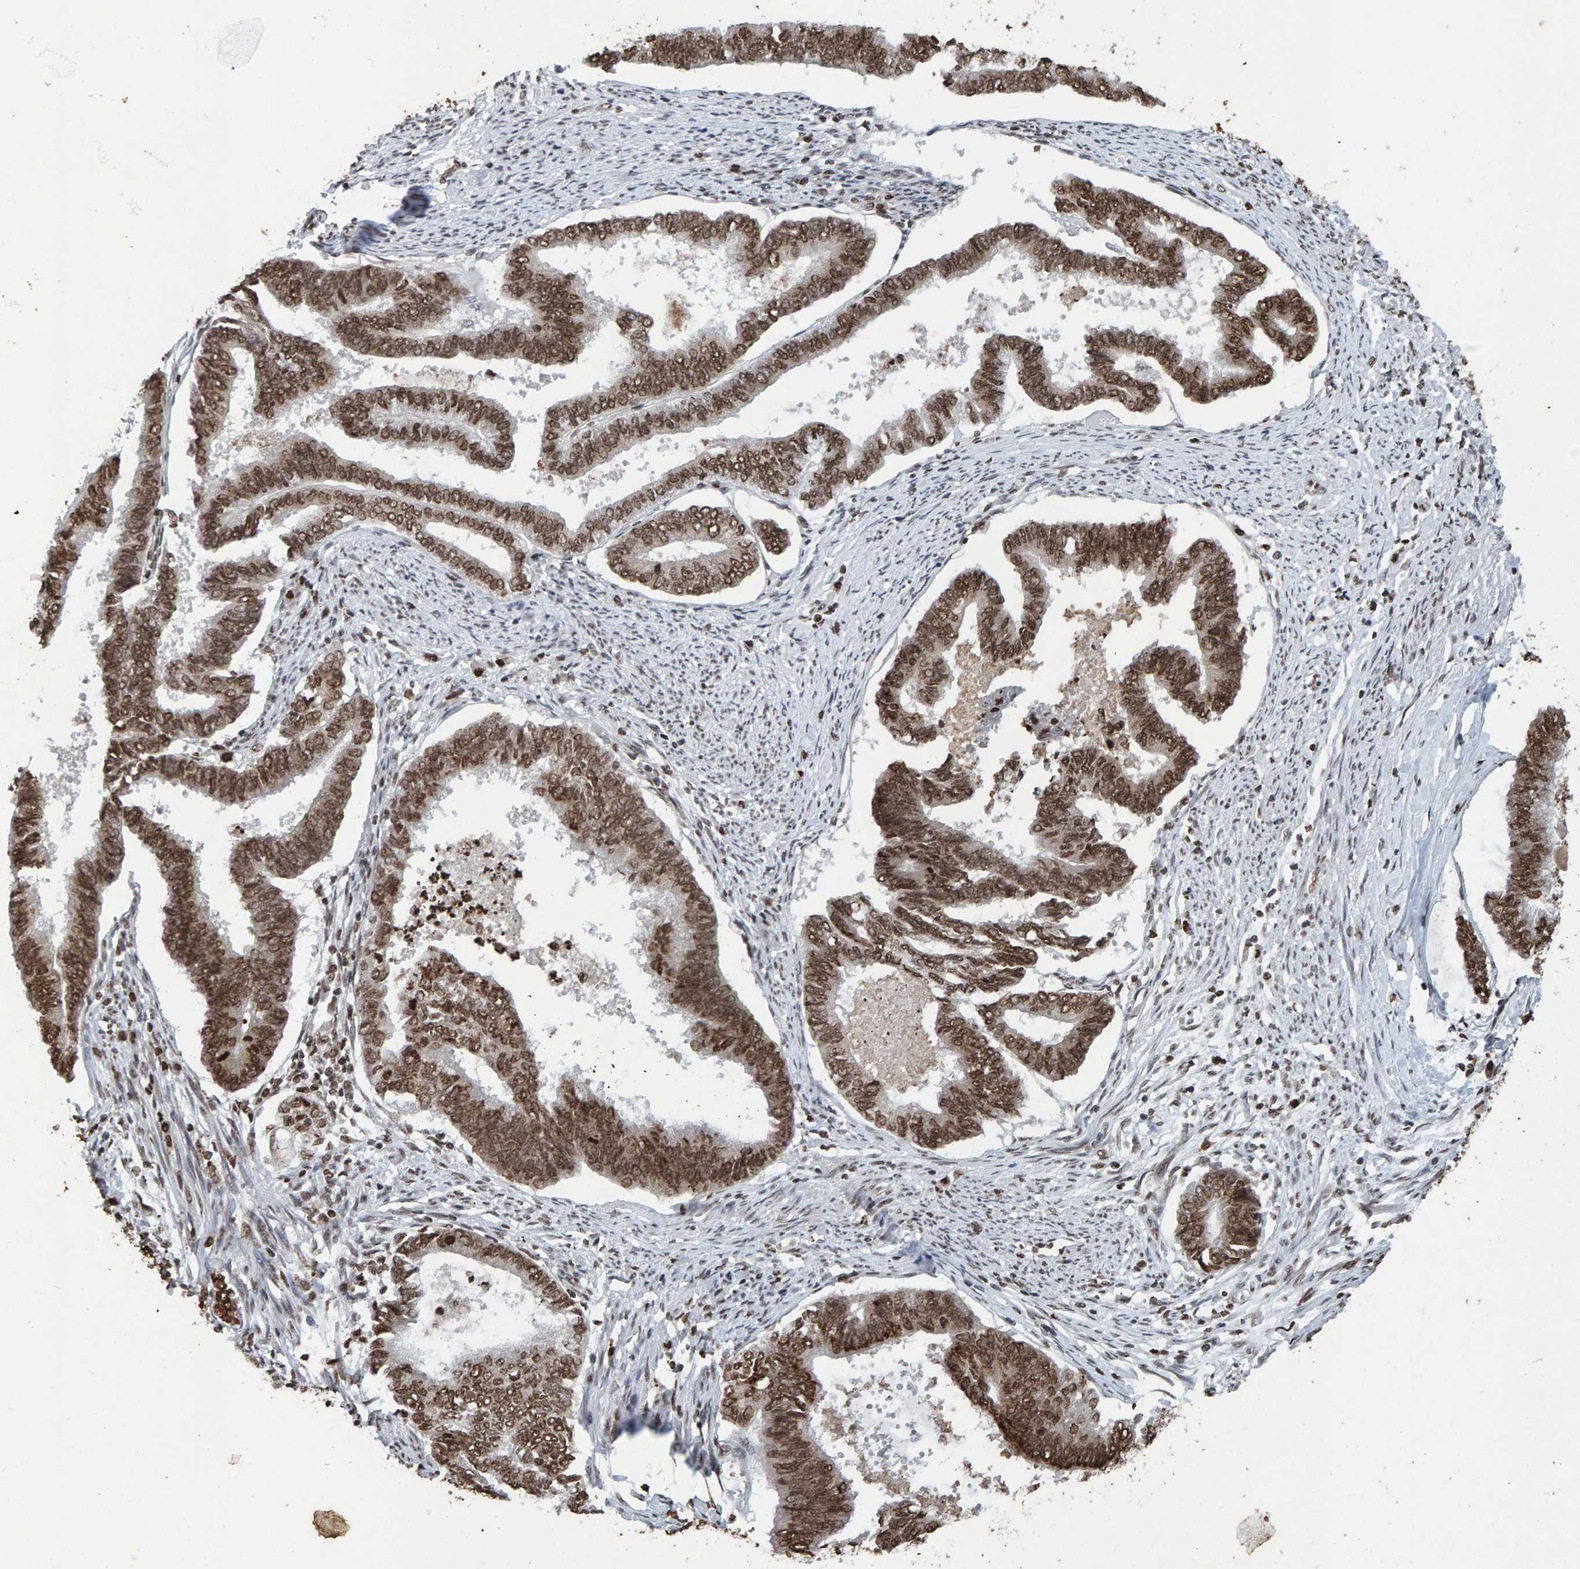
{"staining": {"intensity": "strong", "quantity": ">75%", "location": "nuclear"}, "tissue": "endometrial cancer", "cell_type": "Tumor cells", "image_type": "cancer", "snomed": [{"axis": "morphology", "description": "Adenocarcinoma, NOS"}, {"axis": "topography", "description": "Endometrium"}], "caption": "Human endometrial cancer (adenocarcinoma) stained with a brown dye displays strong nuclear positive staining in approximately >75% of tumor cells.", "gene": "H2AZ1", "patient": {"sex": "female", "age": 86}}